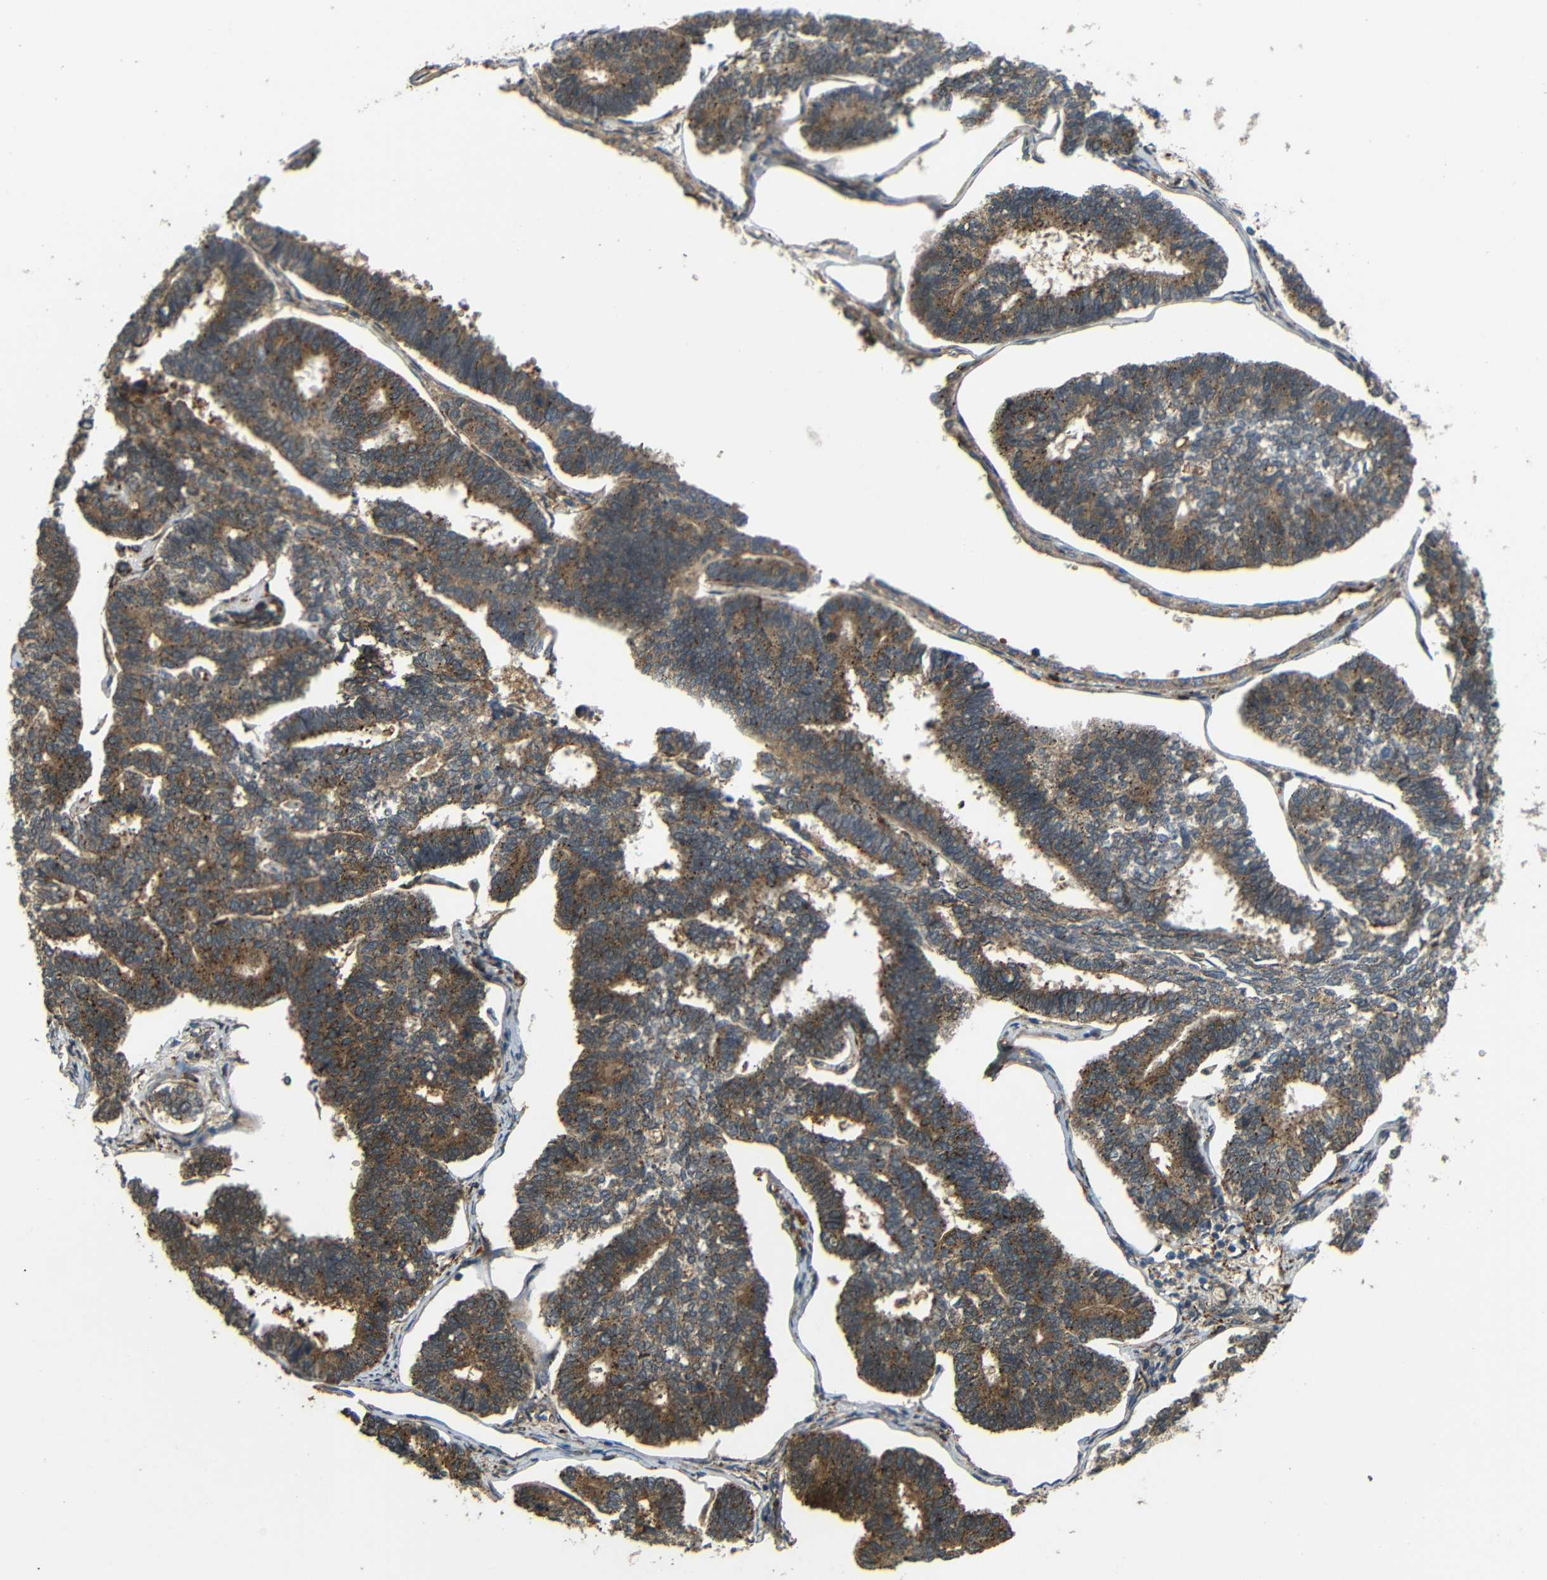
{"staining": {"intensity": "moderate", "quantity": ">75%", "location": "cytoplasmic/membranous"}, "tissue": "endometrial cancer", "cell_type": "Tumor cells", "image_type": "cancer", "snomed": [{"axis": "morphology", "description": "Adenocarcinoma, NOS"}, {"axis": "topography", "description": "Endometrium"}], "caption": "Immunohistochemistry (IHC) of endometrial adenocarcinoma displays medium levels of moderate cytoplasmic/membranous positivity in about >75% of tumor cells.", "gene": "EPHB2", "patient": {"sex": "female", "age": 70}}